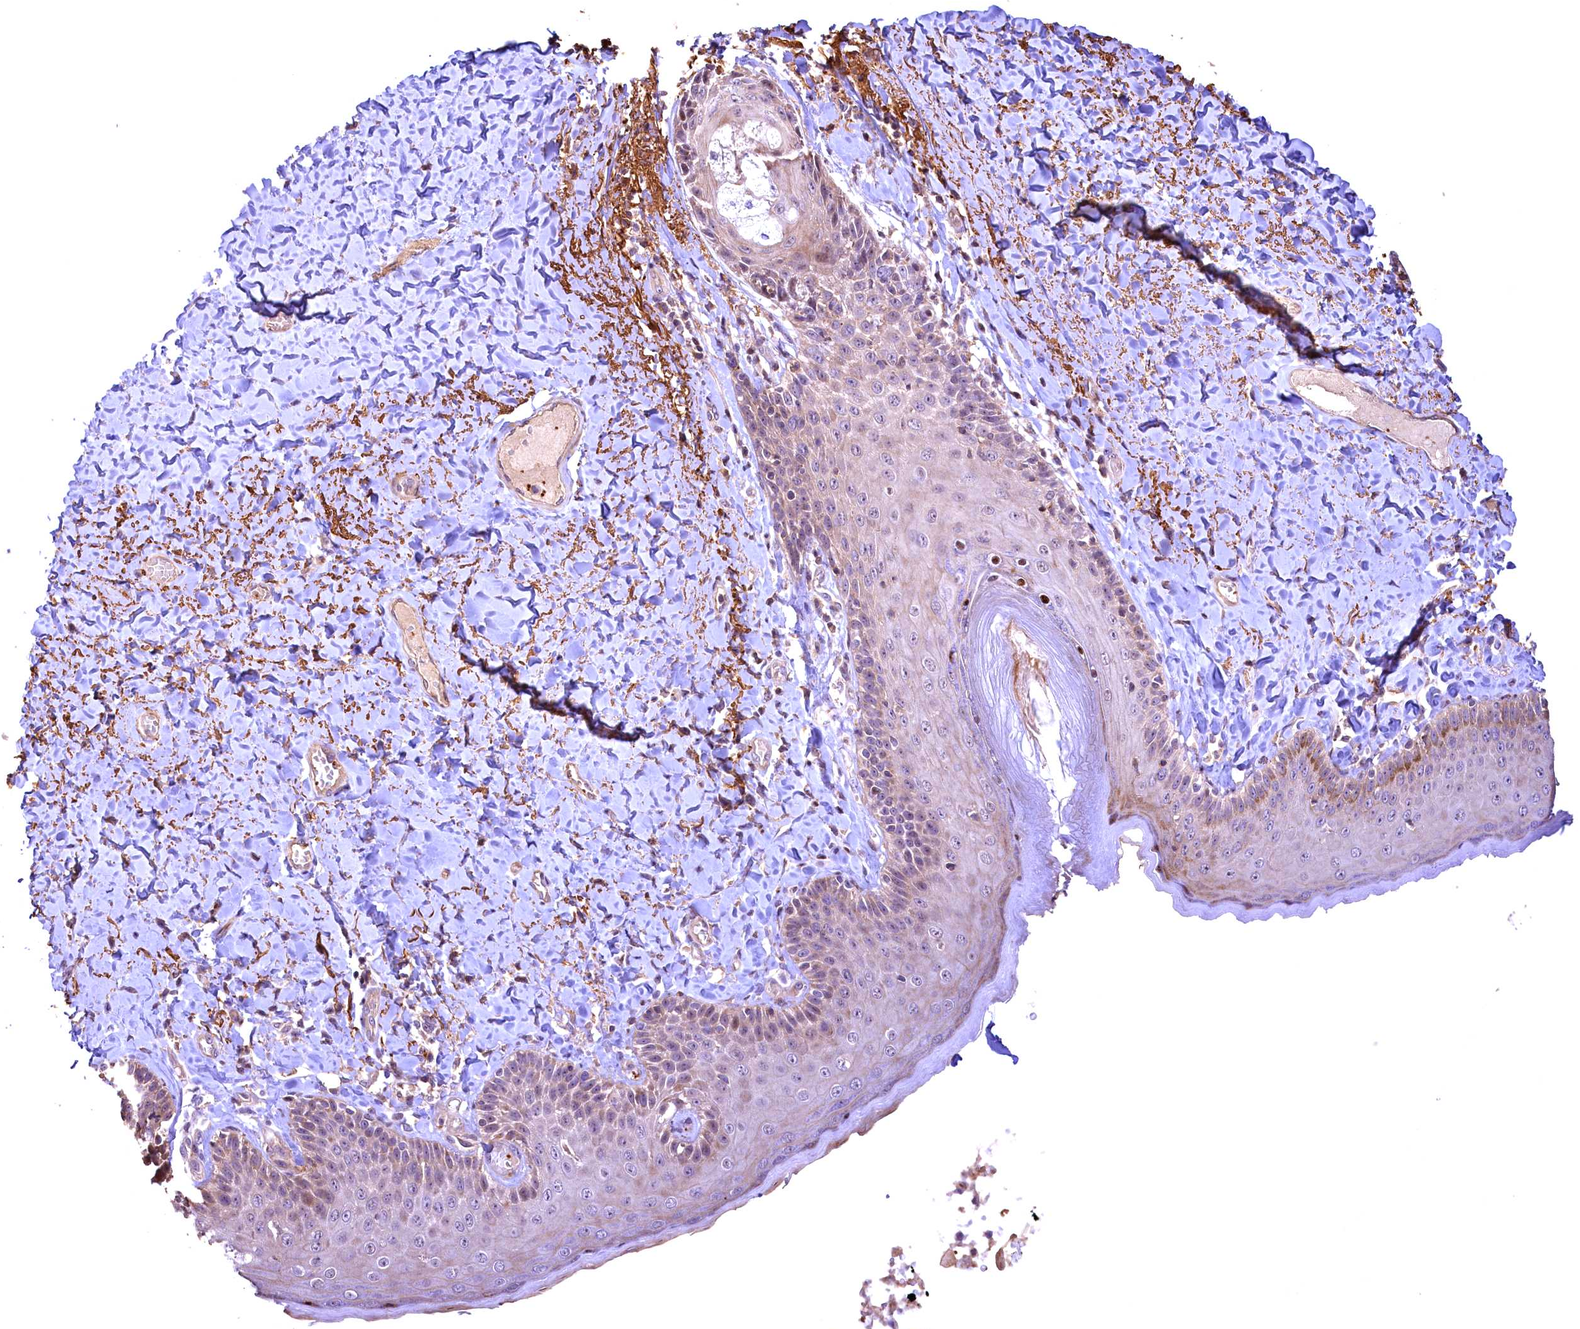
{"staining": {"intensity": "moderate", "quantity": "25%-75%", "location": "cytoplasmic/membranous,nuclear"}, "tissue": "skin", "cell_type": "Epidermal cells", "image_type": "normal", "snomed": [{"axis": "morphology", "description": "Normal tissue, NOS"}, {"axis": "topography", "description": "Anal"}], "caption": "IHC (DAB (3,3'-diaminobenzidine)) staining of normal skin demonstrates moderate cytoplasmic/membranous,nuclear protein staining in approximately 25%-75% of epidermal cells.", "gene": "FUZ", "patient": {"sex": "male", "age": 69}}